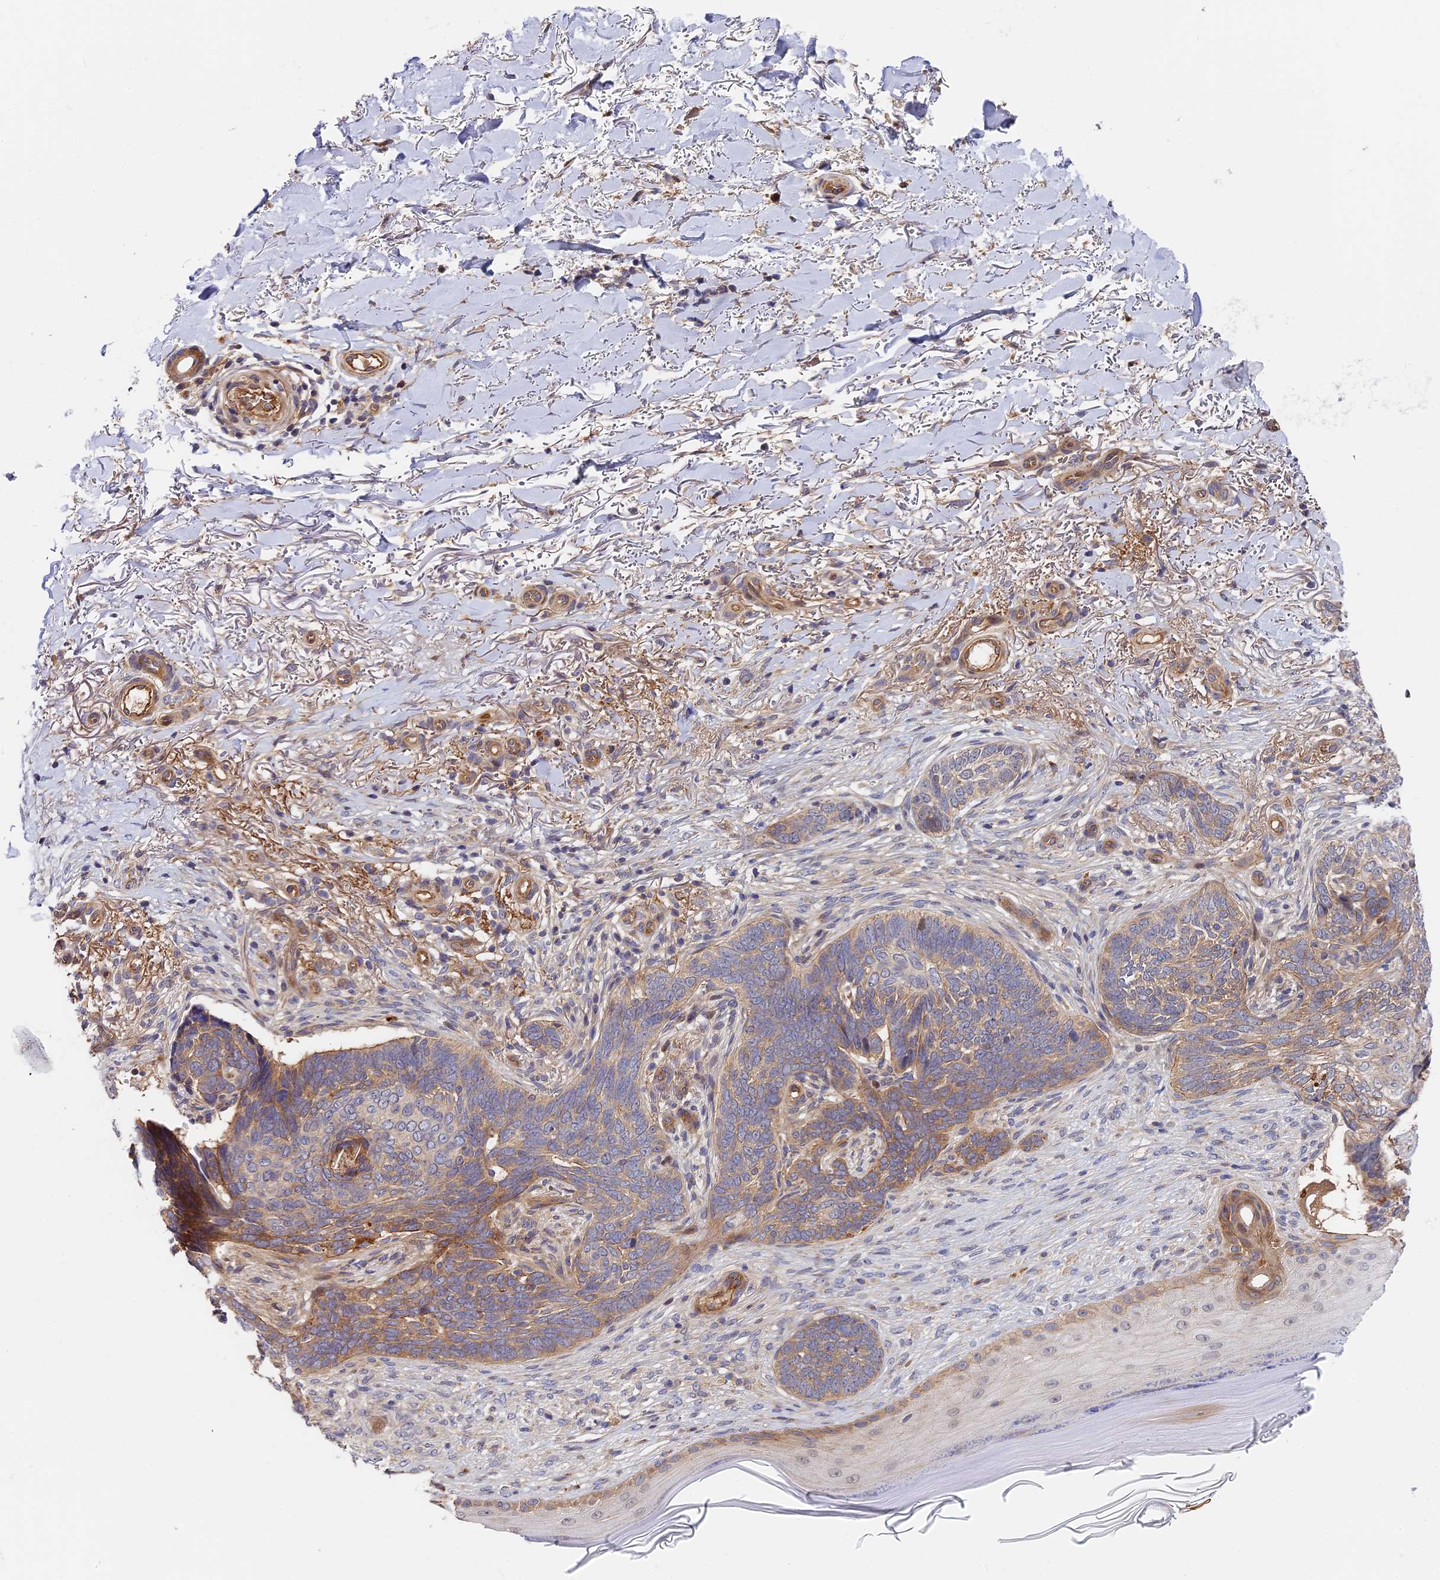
{"staining": {"intensity": "moderate", "quantity": "<25%", "location": "cytoplasmic/membranous"}, "tissue": "skin cancer", "cell_type": "Tumor cells", "image_type": "cancer", "snomed": [{"axis": "morphology", "description": "Normal tissue, NOS"}, {"axis": "morphology", "description": "Basal cell carcinoma"}, {"axis": "topography", "description": "Skin"}], "caption": "The photomicrograph displays immunohistochemical staining of basal cell carcinoma (skin). There is moderate cytoplasmic/membranous expression is identified in approximately <25% of tumor cells.", "gene": "MISP3", "patient": {"sex": "female", "age": 67}}